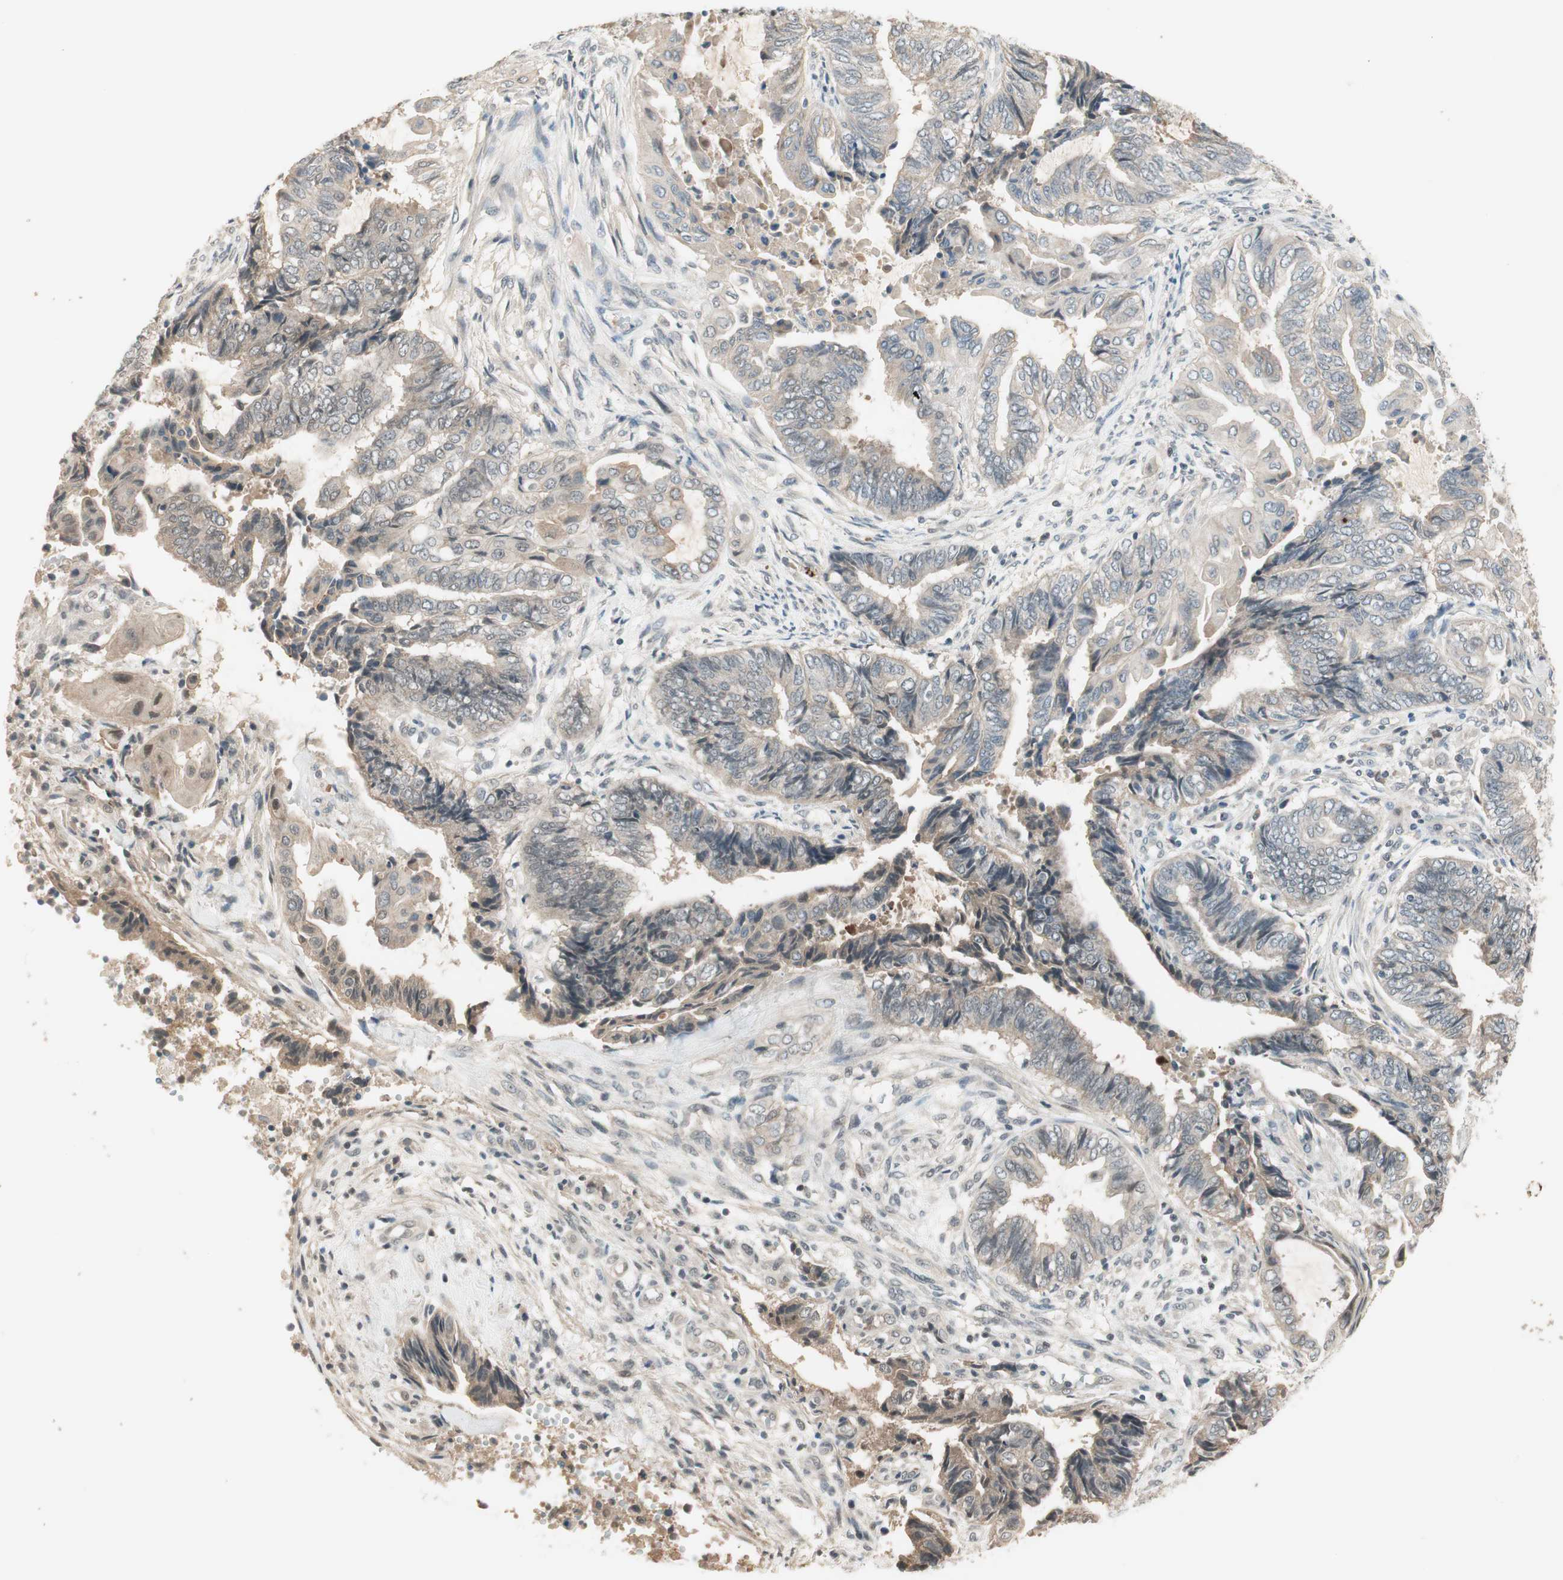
{"staining": {"intensity": "negative", "quantity": "none", "location": "none"}, "tissue": "endometrial cancer", "cell_type": "Tumor cells", "image_type": "cancer", "snomed": [{"axis": "morphology", "description": "Adenocarcinoma, NOS"}, {"axis": "topography", "description": "Uterus"}, {"axis": "topography", "description": "Endometrium"}], "caption": "A high-resolution histopathology image shows immunohistochemistry staining of endometrial adenocarcinoma, which displays no significant positivity in tumor cells.", "gene": "RNGTT", "patient": {"sex": "female", "age": 70}}